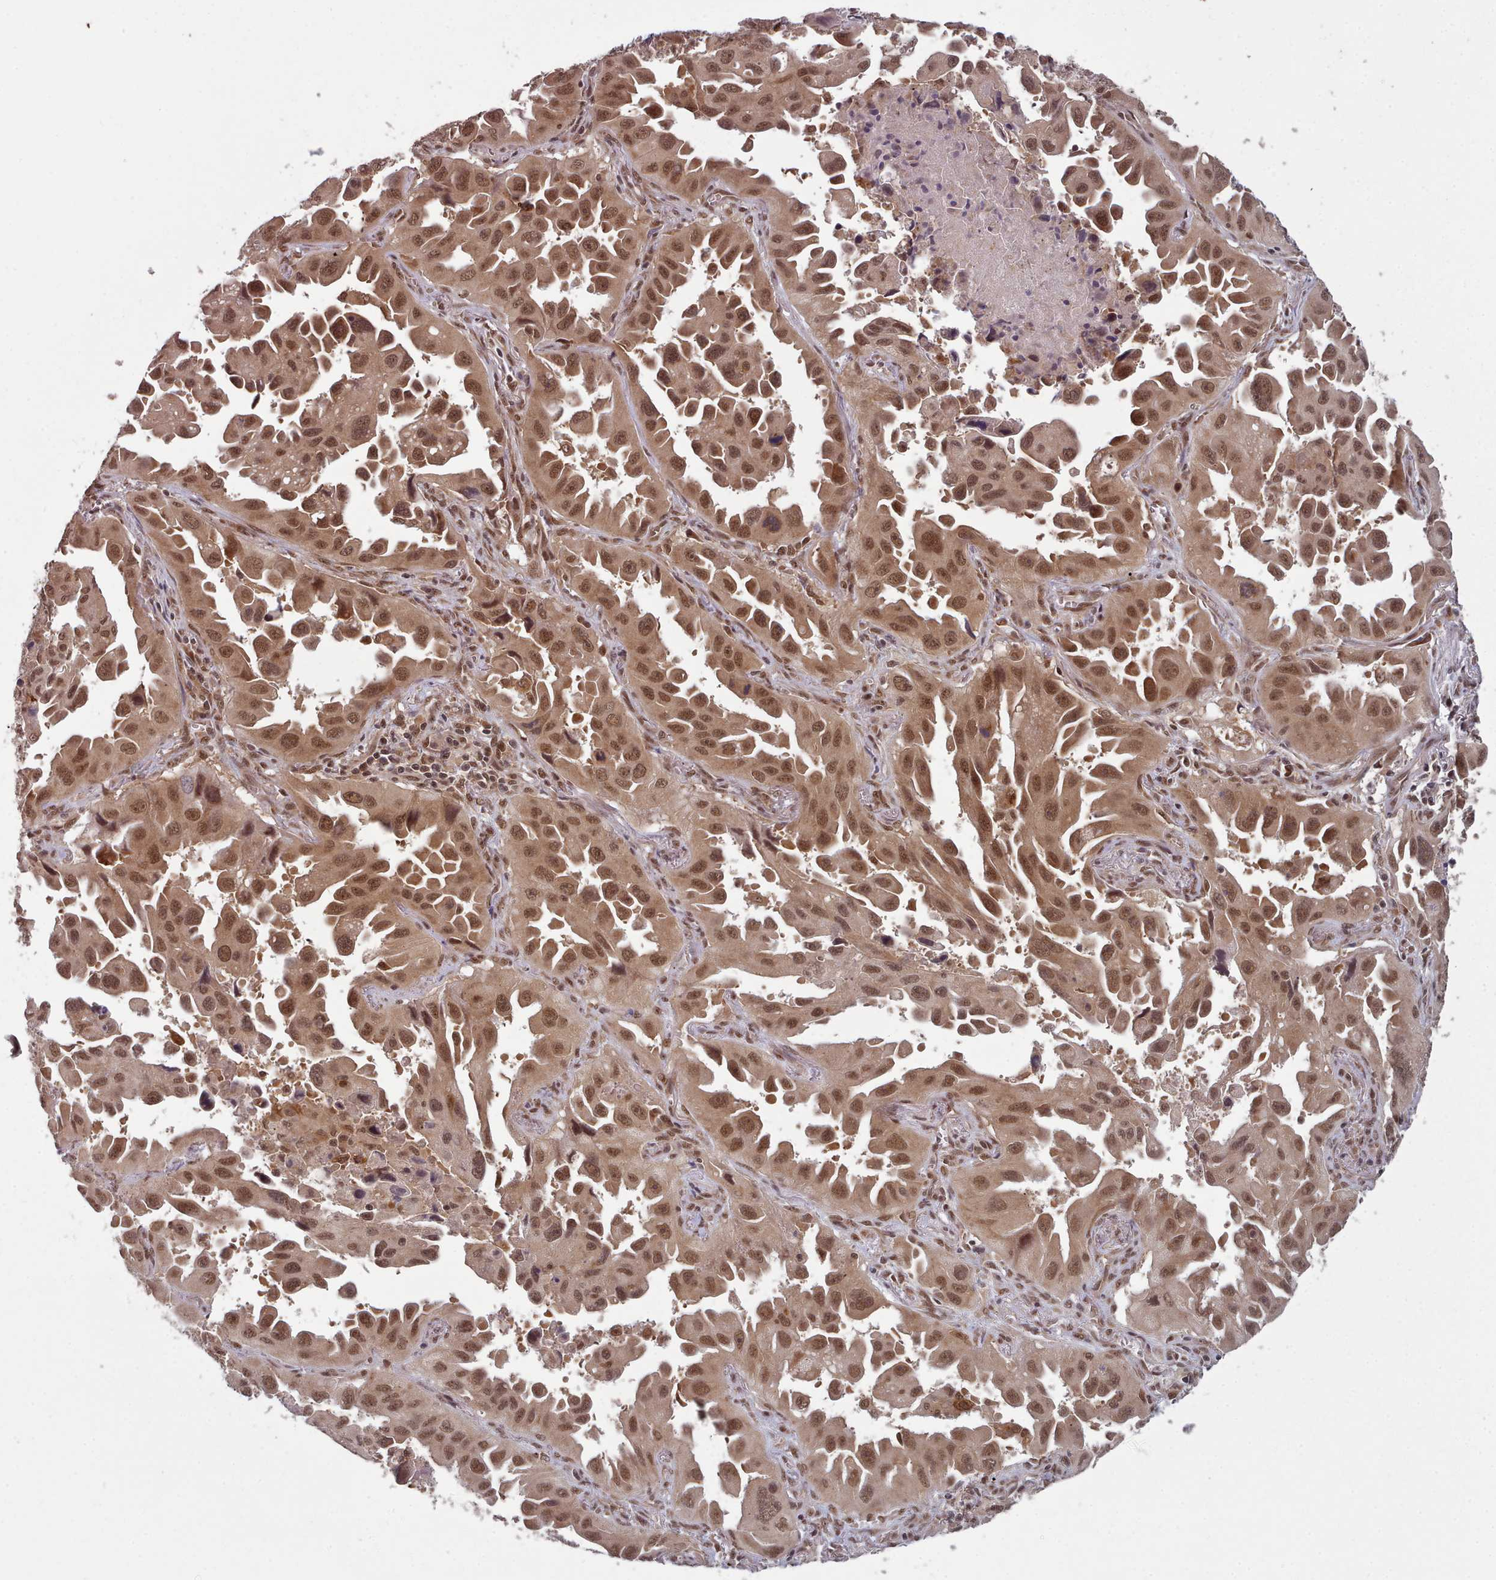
{"staining": {"intensity": "moderate", "quantity": ">75%", "location": "cytoplasmic/membranous,nuclear"}, "tissue": "lung cancer", "cell_type": "Tumor cells", "image_type": "cancer", "snomed": [{"axis": "morphology", "description": "Adenocarcinoma, NOS"}, {"axis": "topography", "description": "Lung"}], "caption": "Immunohistochemical staining of human lung cancer exhibits medium levels of moderate cytoplasmic/membranous and nuclear positivity in about >75% of tumor cells.", "gene": "DHX8", "patient": {"sex": "male", "age": 66}}